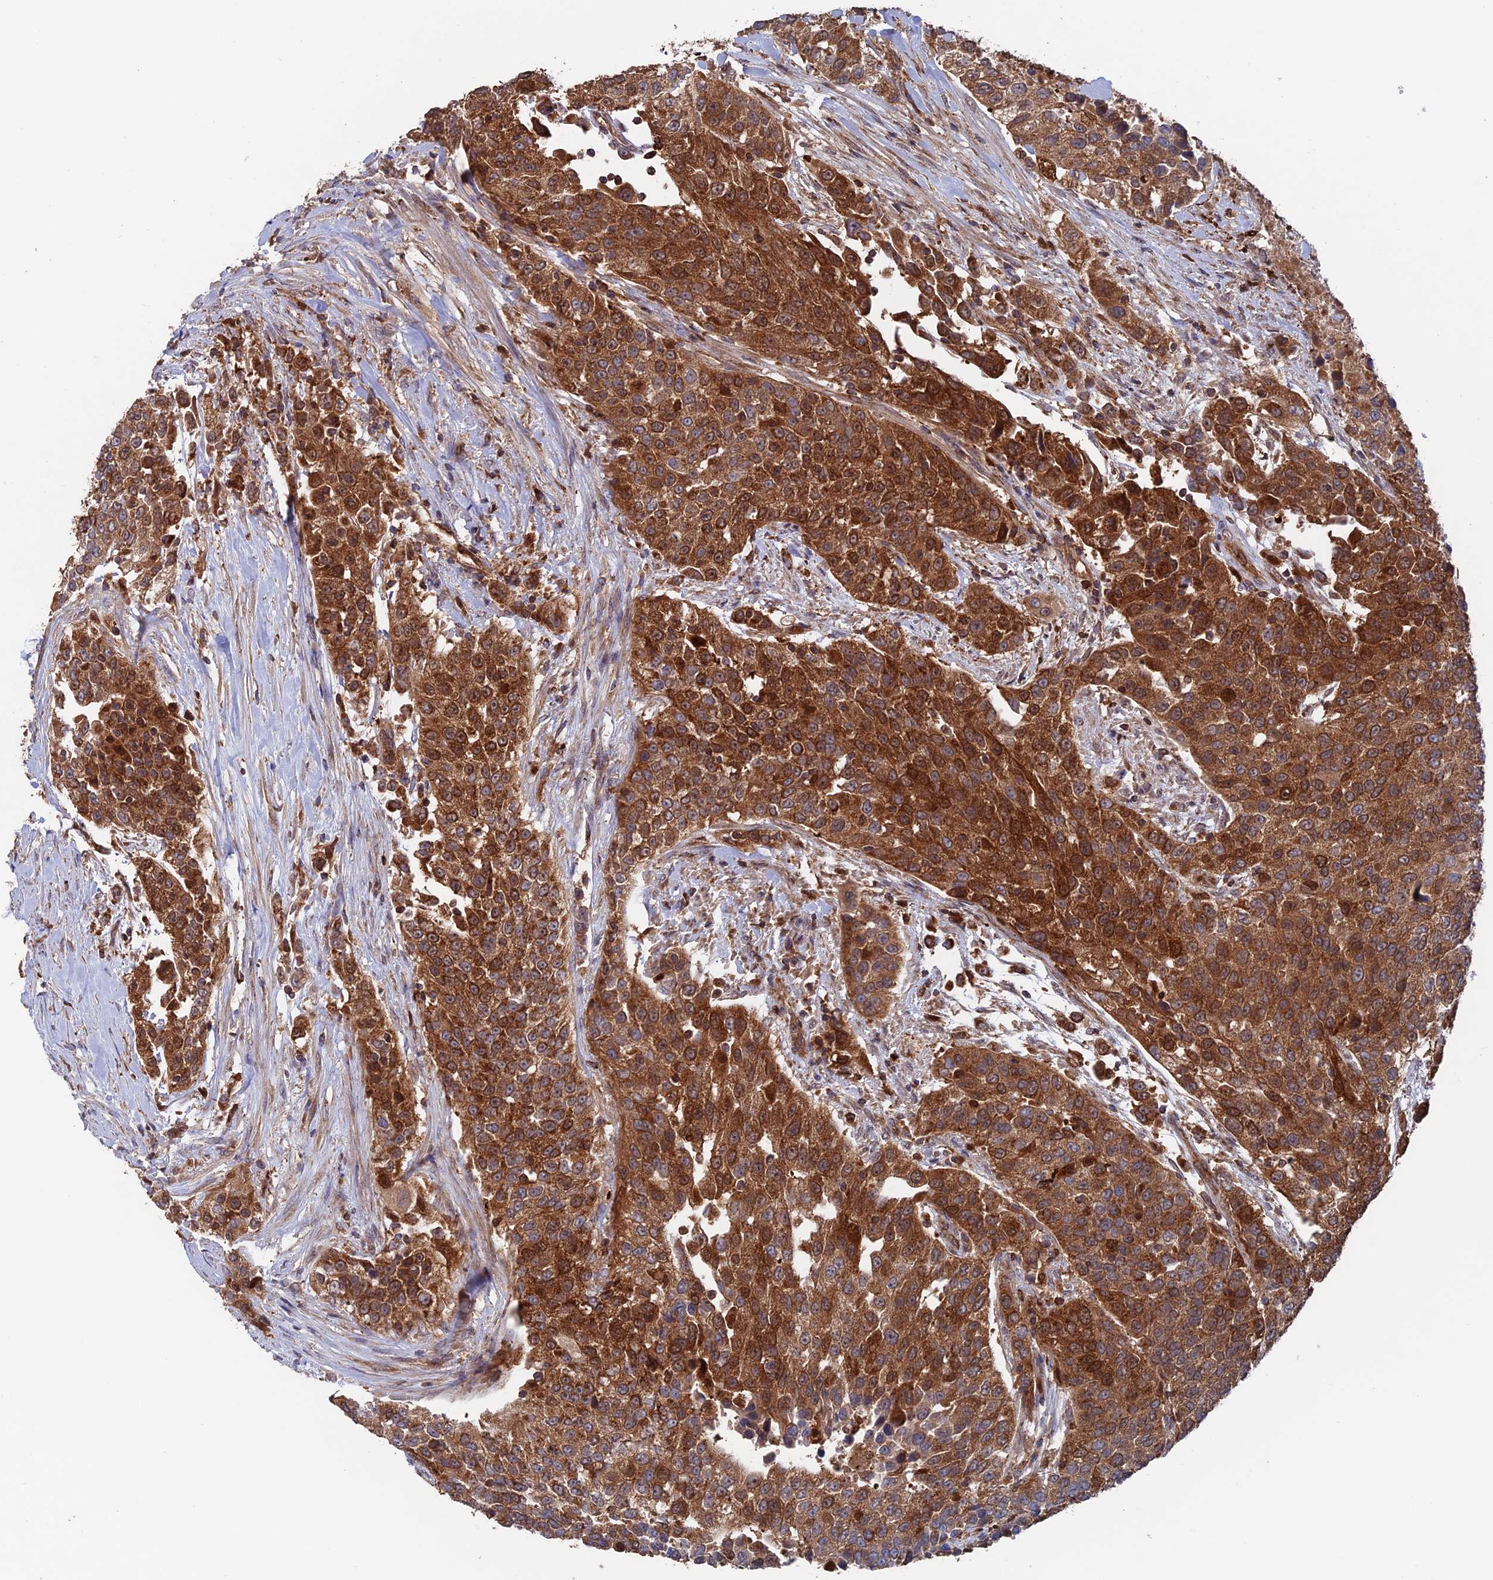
{"staining": {"intensity": "strong", "quantity": ">75%", "location": "cytoplasmic/membranous"}, "tissue": "urothelial cancer", "cell_type": "Tumor cells", "image_type": "cancer", "snomed": [{"axis": "morphology", "description": "Urothelial carcinoma, High grade"}, {"axis": "topography", "description": "Urinary bladder"}], "caption": "A micrograph of human urothelial cancer stained for a protein displays strong cytoplasmic/membranous brown staining in tumor cells.", "gene": "DTYMK", "patient": {"sex": "female", "age": 80}}